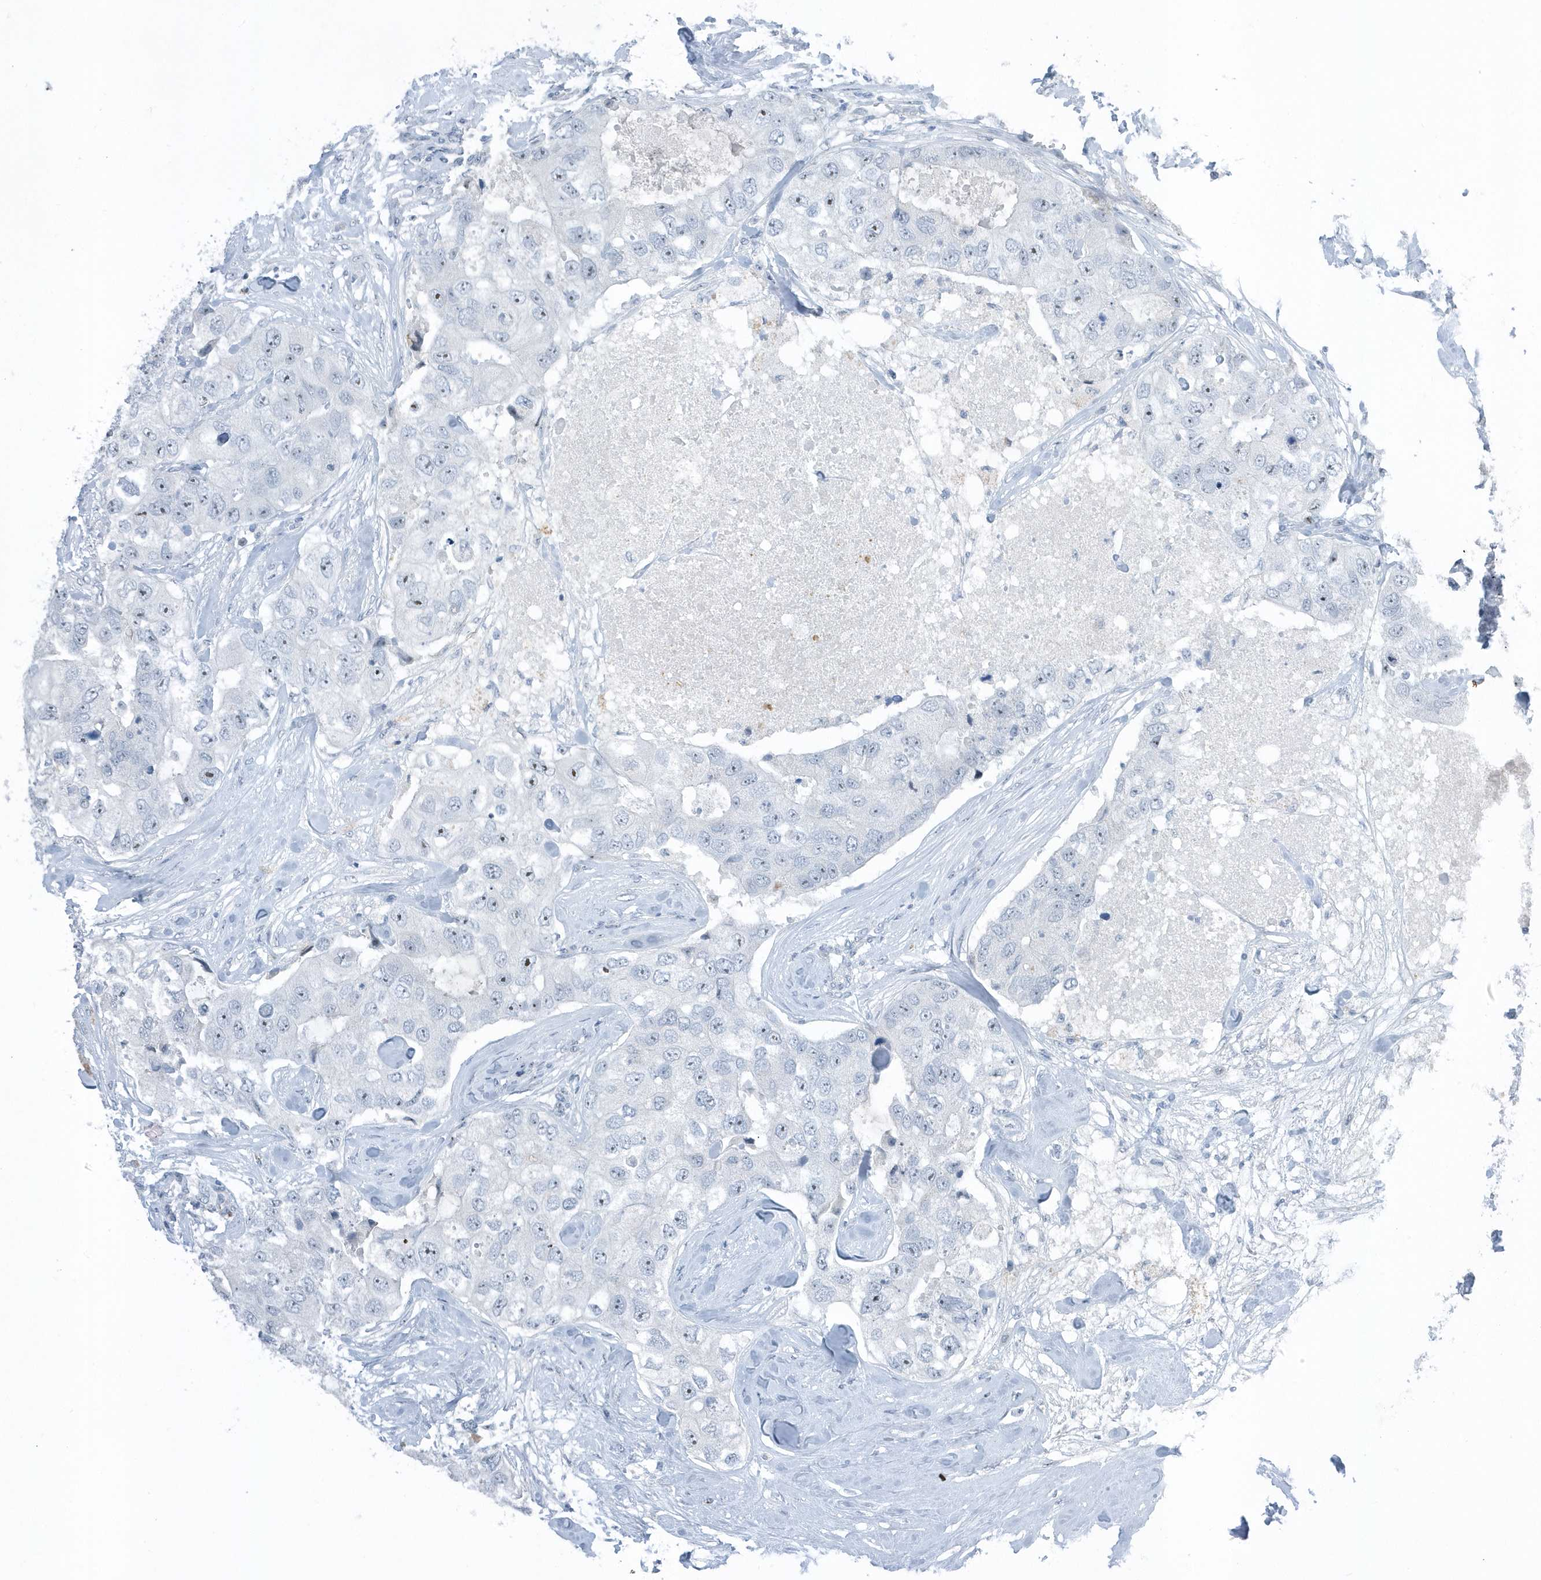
{"staining": {"intensity": "negative", "quantity": "none", "location": "none"}, "tissue": "breast cancer", "cell_type": "Tumor cells", "image_type": "cancer", "snomed": [{"axis": "morphology", "description": "Duct carcinoma"}, {"axis": "topography", "description": "Breast"}], "caption": "Human intraductal carcinoma (breast) stained for a protein using immunohistochemistry reveals no expression in tumor cells.", "gene": "RPF2", "patient": {"sex": "female", "age": 62}}